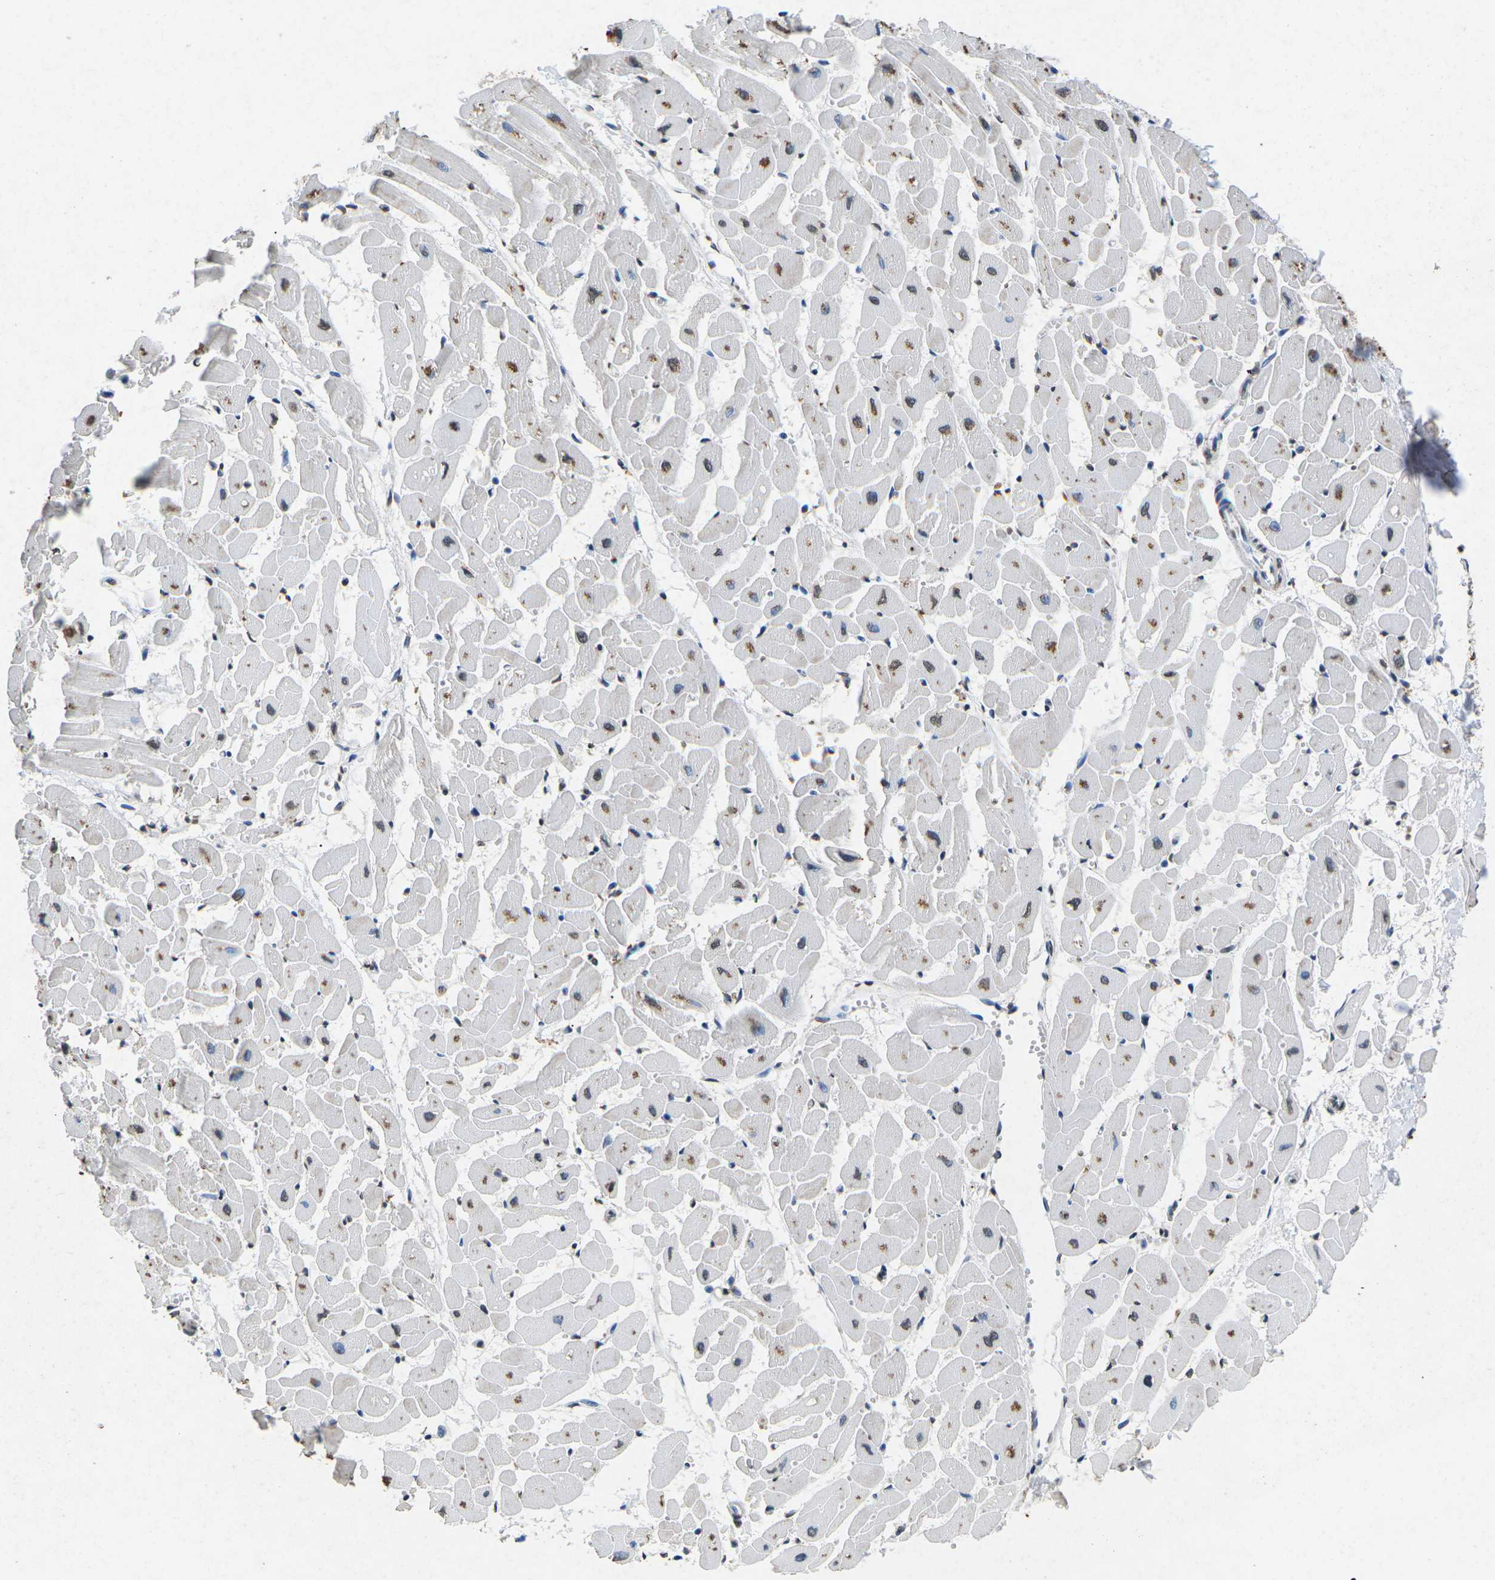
{"staining": {"intensity": "moderate", "quantity": "<25%", "location": "cytoplasmic/membranous"}, "tissue": "heart muscle", "cell_type": "Cardiomyocytes", "image_type": "normal", "snomed": [{"axis": "morphology", "description": "Normal tissue, NOS"}, {"axis": "topography", "description": "Heart"}], "caption": "Heart muscle stained for a protein (brown) displays moderate cytoplasmic/membranous positive positivity in about <25% of cardiomyocytes.", "gene": "SCNN1B", "patient": {"sex": "female", "age": 19}}